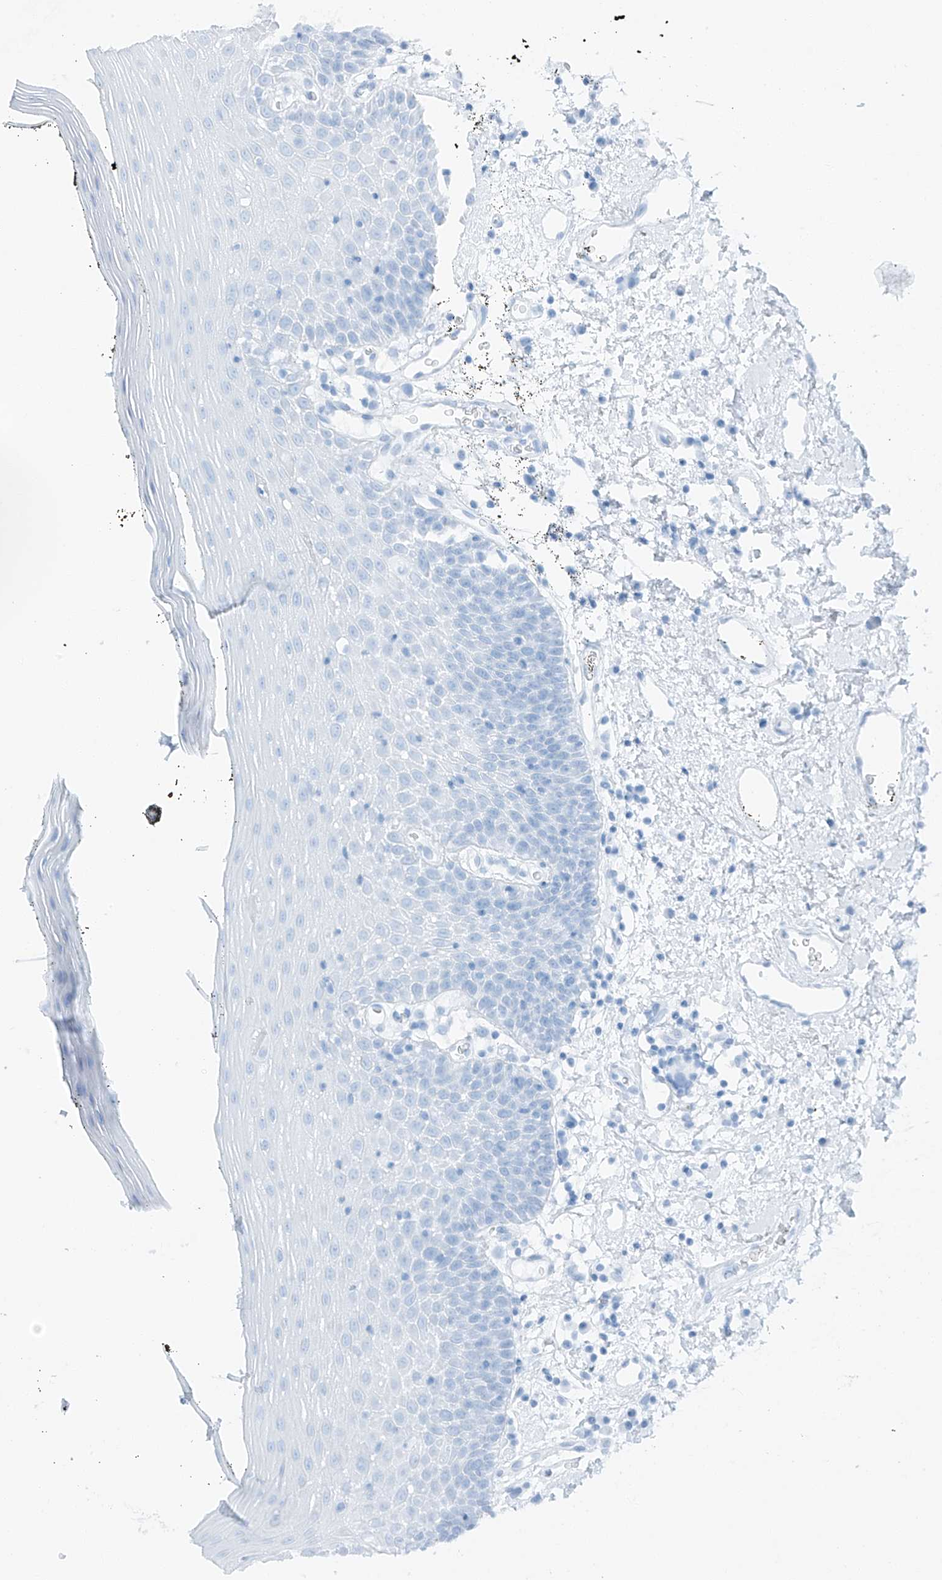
{"staining": {"intensity": "negative", "quantity": "none", "location": "none"}, "tissue": "oral mucosa", "cell_type": "Squamous epithelial cells", "image_type": "normal", "snomed": [{"axis": "morphology", "description": "Normal tissue, NOS"}, {"axis": "topography", "description": "Oral tissue"}], "caption": "Immunohistochemical staining of benign human oral mucosa demonstrates no significant positivity in squamous epithelial cells.", "gene": "USP48", "patient": {"sex": "male", "age": 74}}